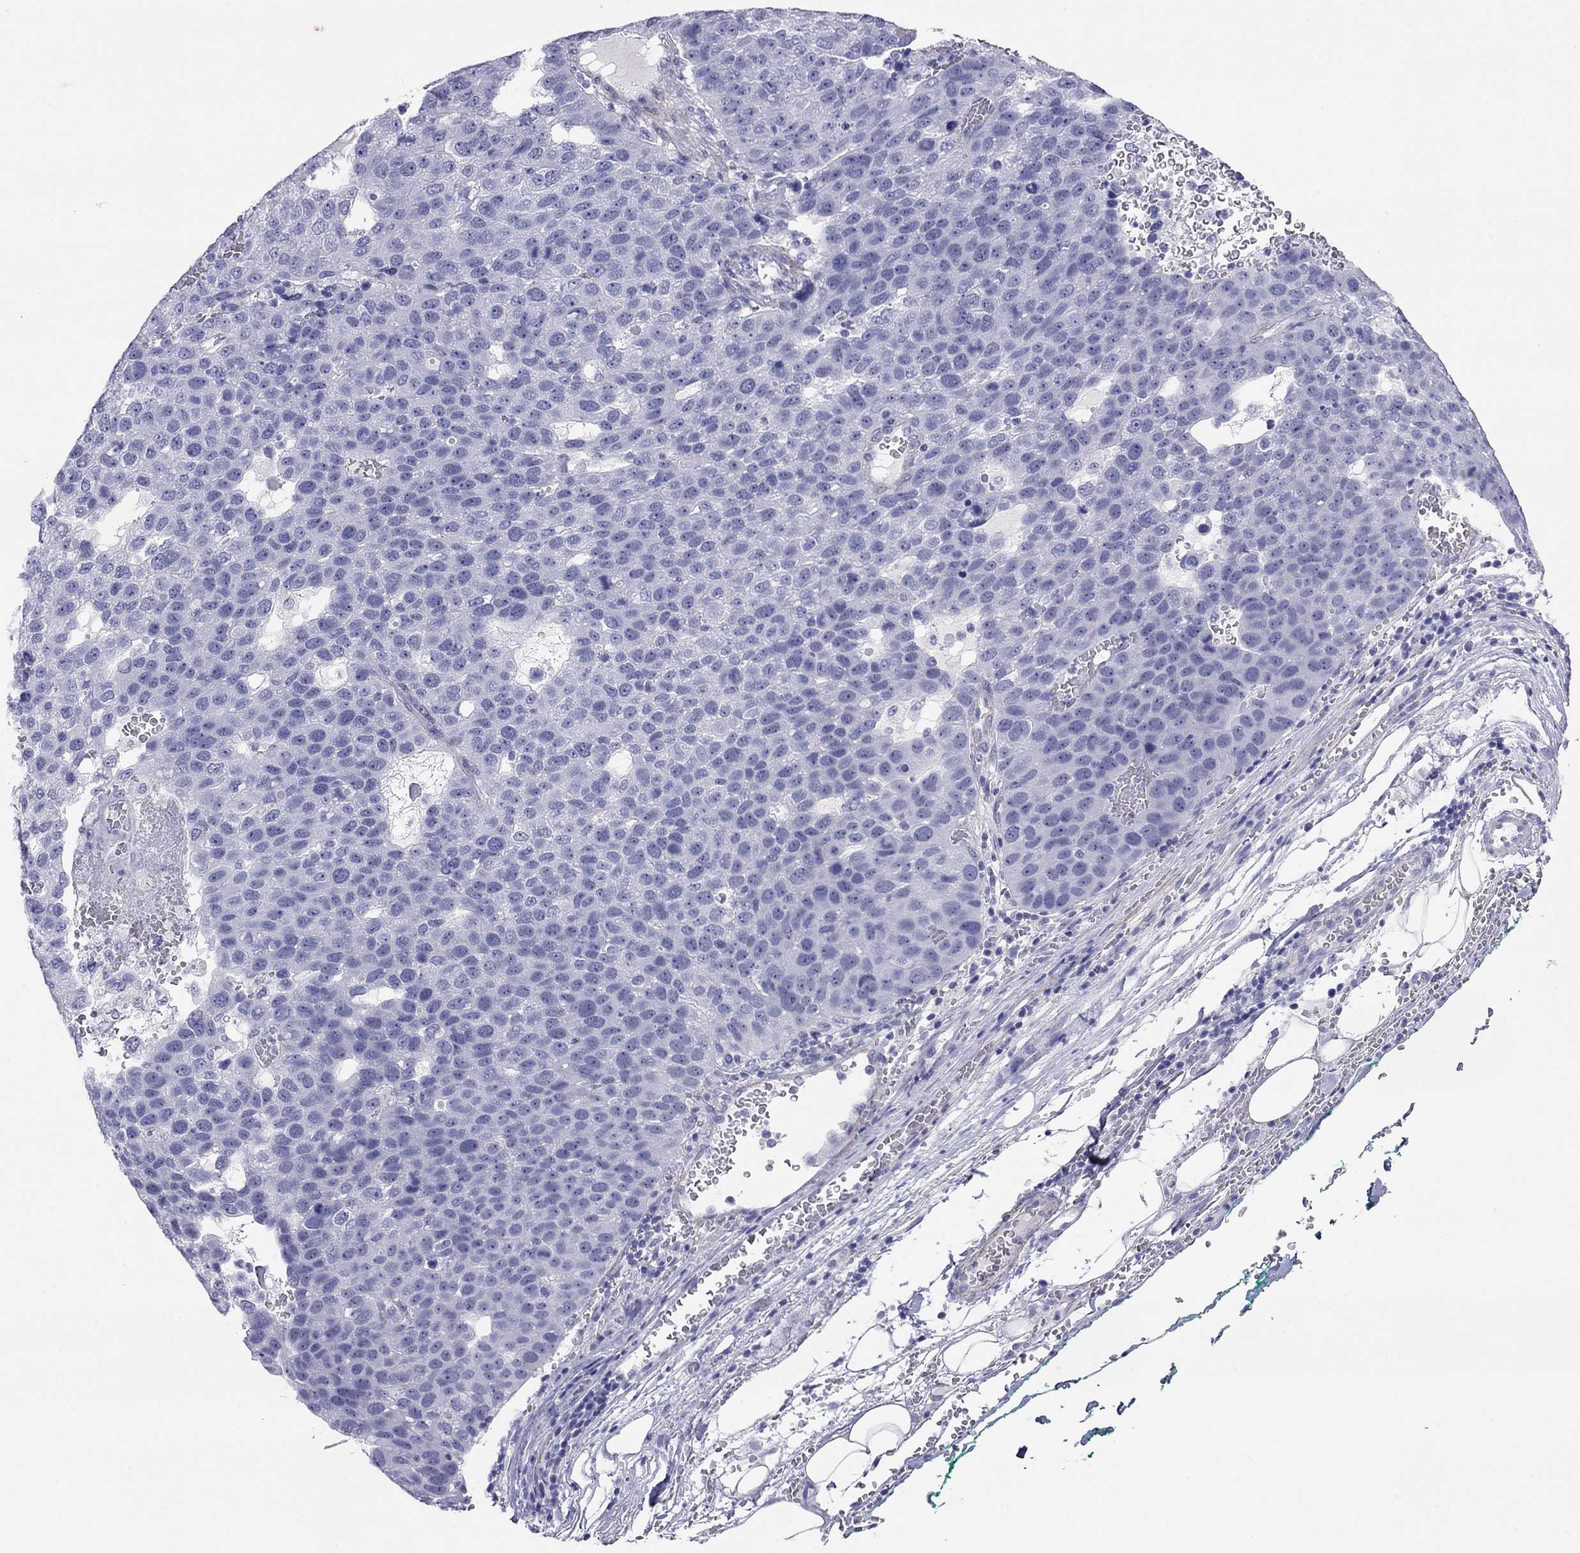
{"staining": {"intensity": "negative", "quantity": "none", "location": "none"}, "tissue": "pancreatic cancer", "cell_type": "Tumor cells", "image_type": "cancer", "snomed": [{"axis": "morphology", "description": "Adenocarcinoma, NOS"}, {"axis": "topography", "description": "Pancreas"}], "caption": "Immunohistochemical staining of pancreatic cancer (adenocarcinoma) shows no significant expression in tumor cells.", "gene": "MYMX", "patient": {"sex": "female", "age": 61}}